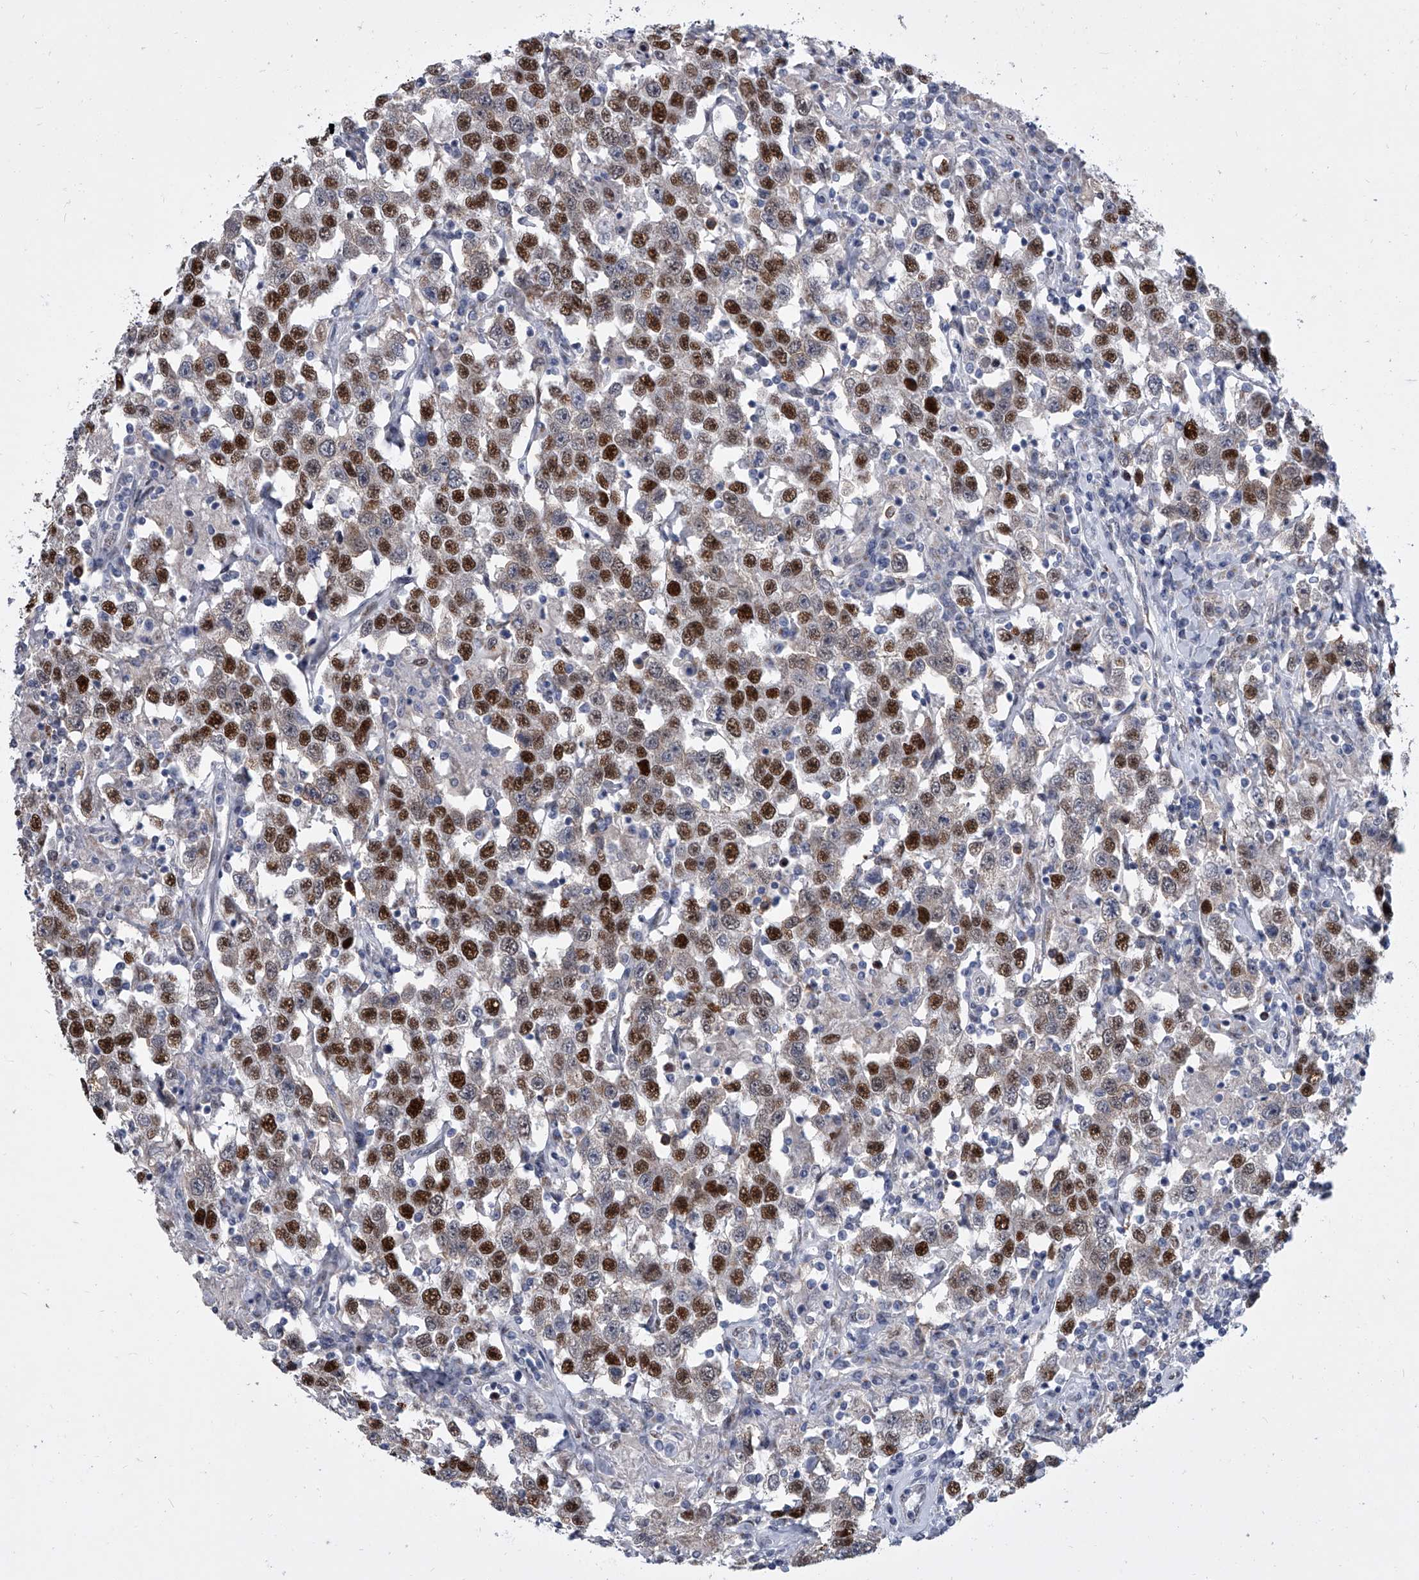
{"staining": {"intensity": "strong", "quantity": ">75%", "location": "nuclear"}, "tissue": "testis cancer", "cell_type": "Tumor cells", "image_type": "cancer", "snomed": [{"axis": "morphology", "description": "Seminoma, NOS"}, {"axis": "topography", "description": "Testis"}], "caption": "An immunohistochemistry (IHC) image of tumor tissue is shown. Protein staining in brown shows strong nuclear positivity in testis seminoma within tumor cells.", "gene": "EVA1C", "patient": {"sex": "male", "age": 41}}